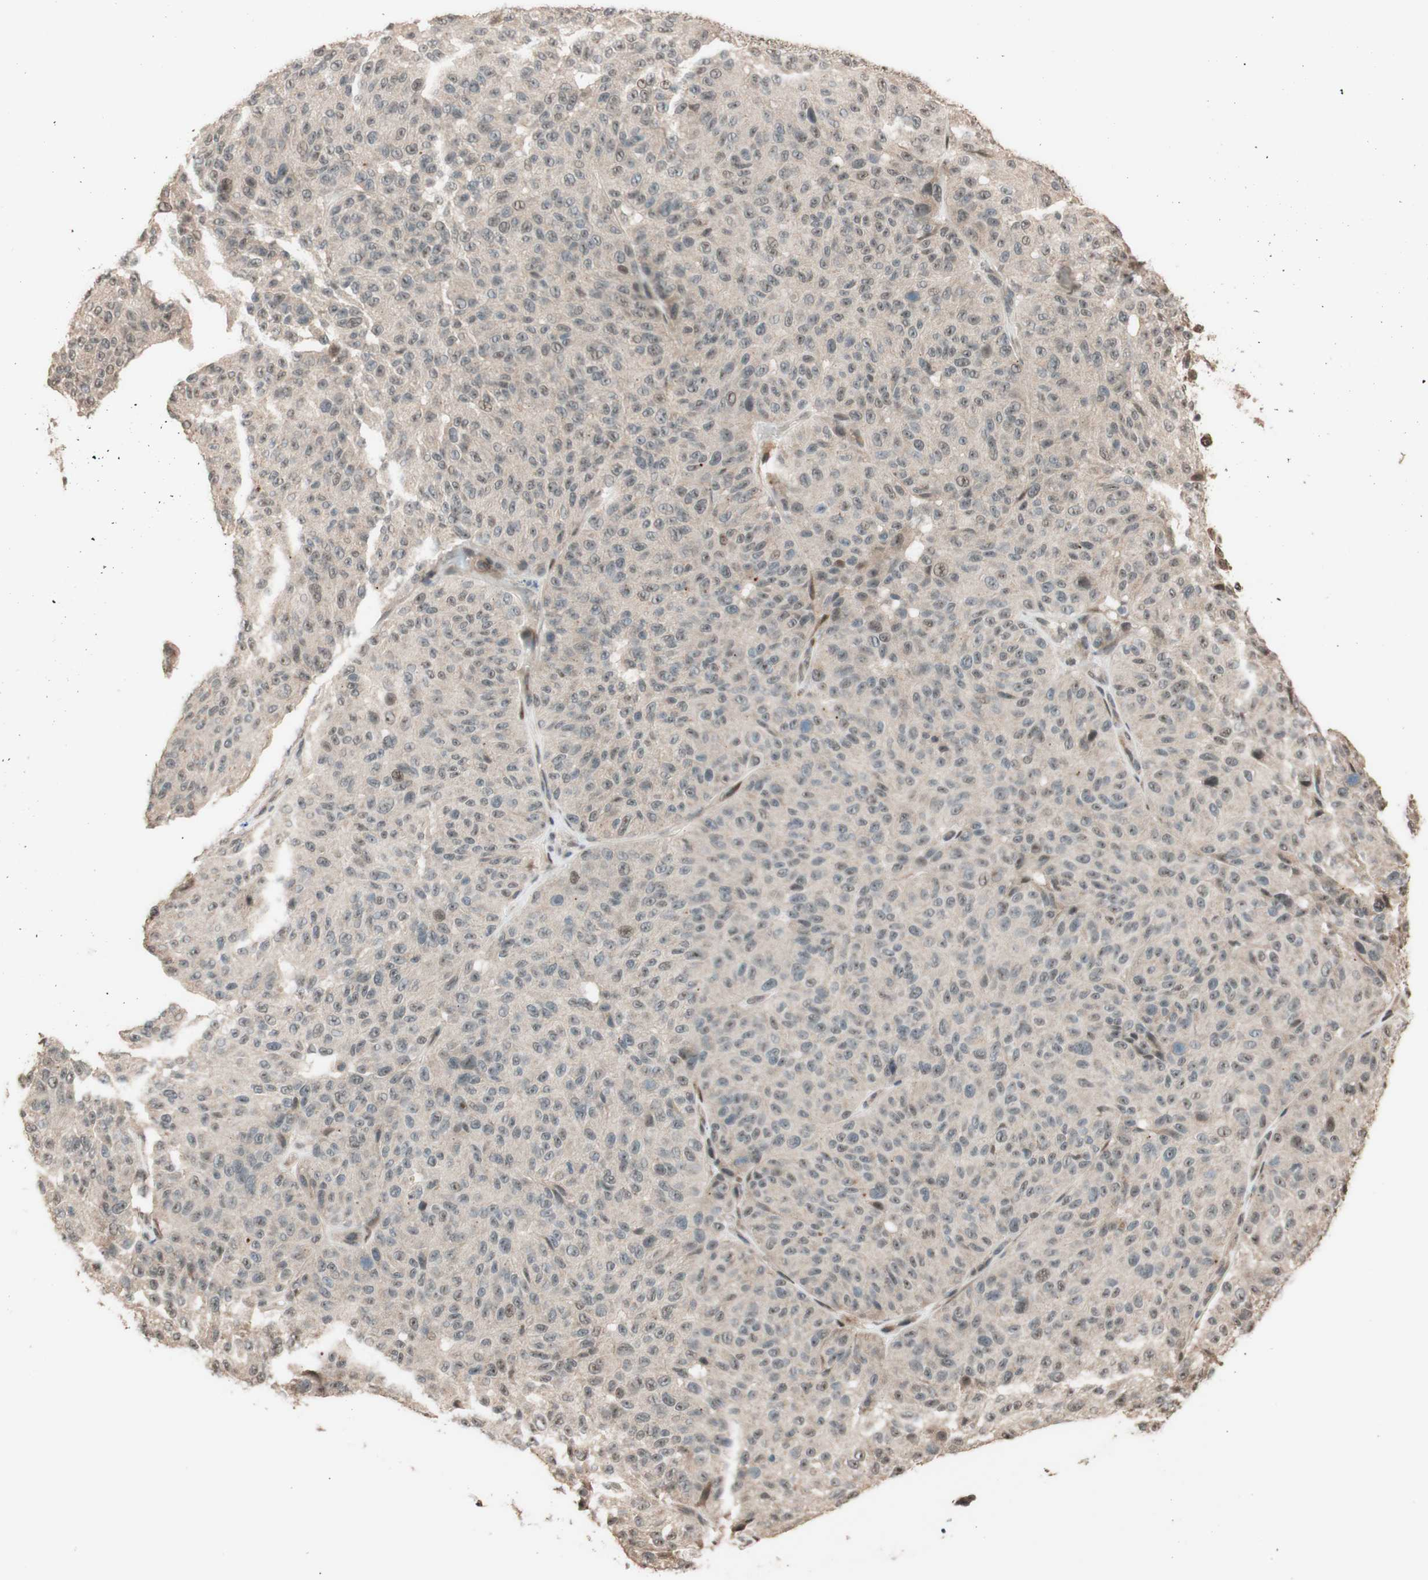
{"staining": {"intensity": "negative", "quantity": "none", "location": "none"}, "tissue": "melanoma", "cell_type": "Tumor cells", "image_type": "cancer", "snomed": [{"axis": "morphology", "description": "Malignant melanoma, NOS"}, {"axis": "topography", "description": "Skin"}], "caption": "This is a image of immunohistochemistry staining of malignant melanoma, which shows no positivity in tumor cells.", "gene": "CCNC", "patient": {"sex": "female", "age": 46}}